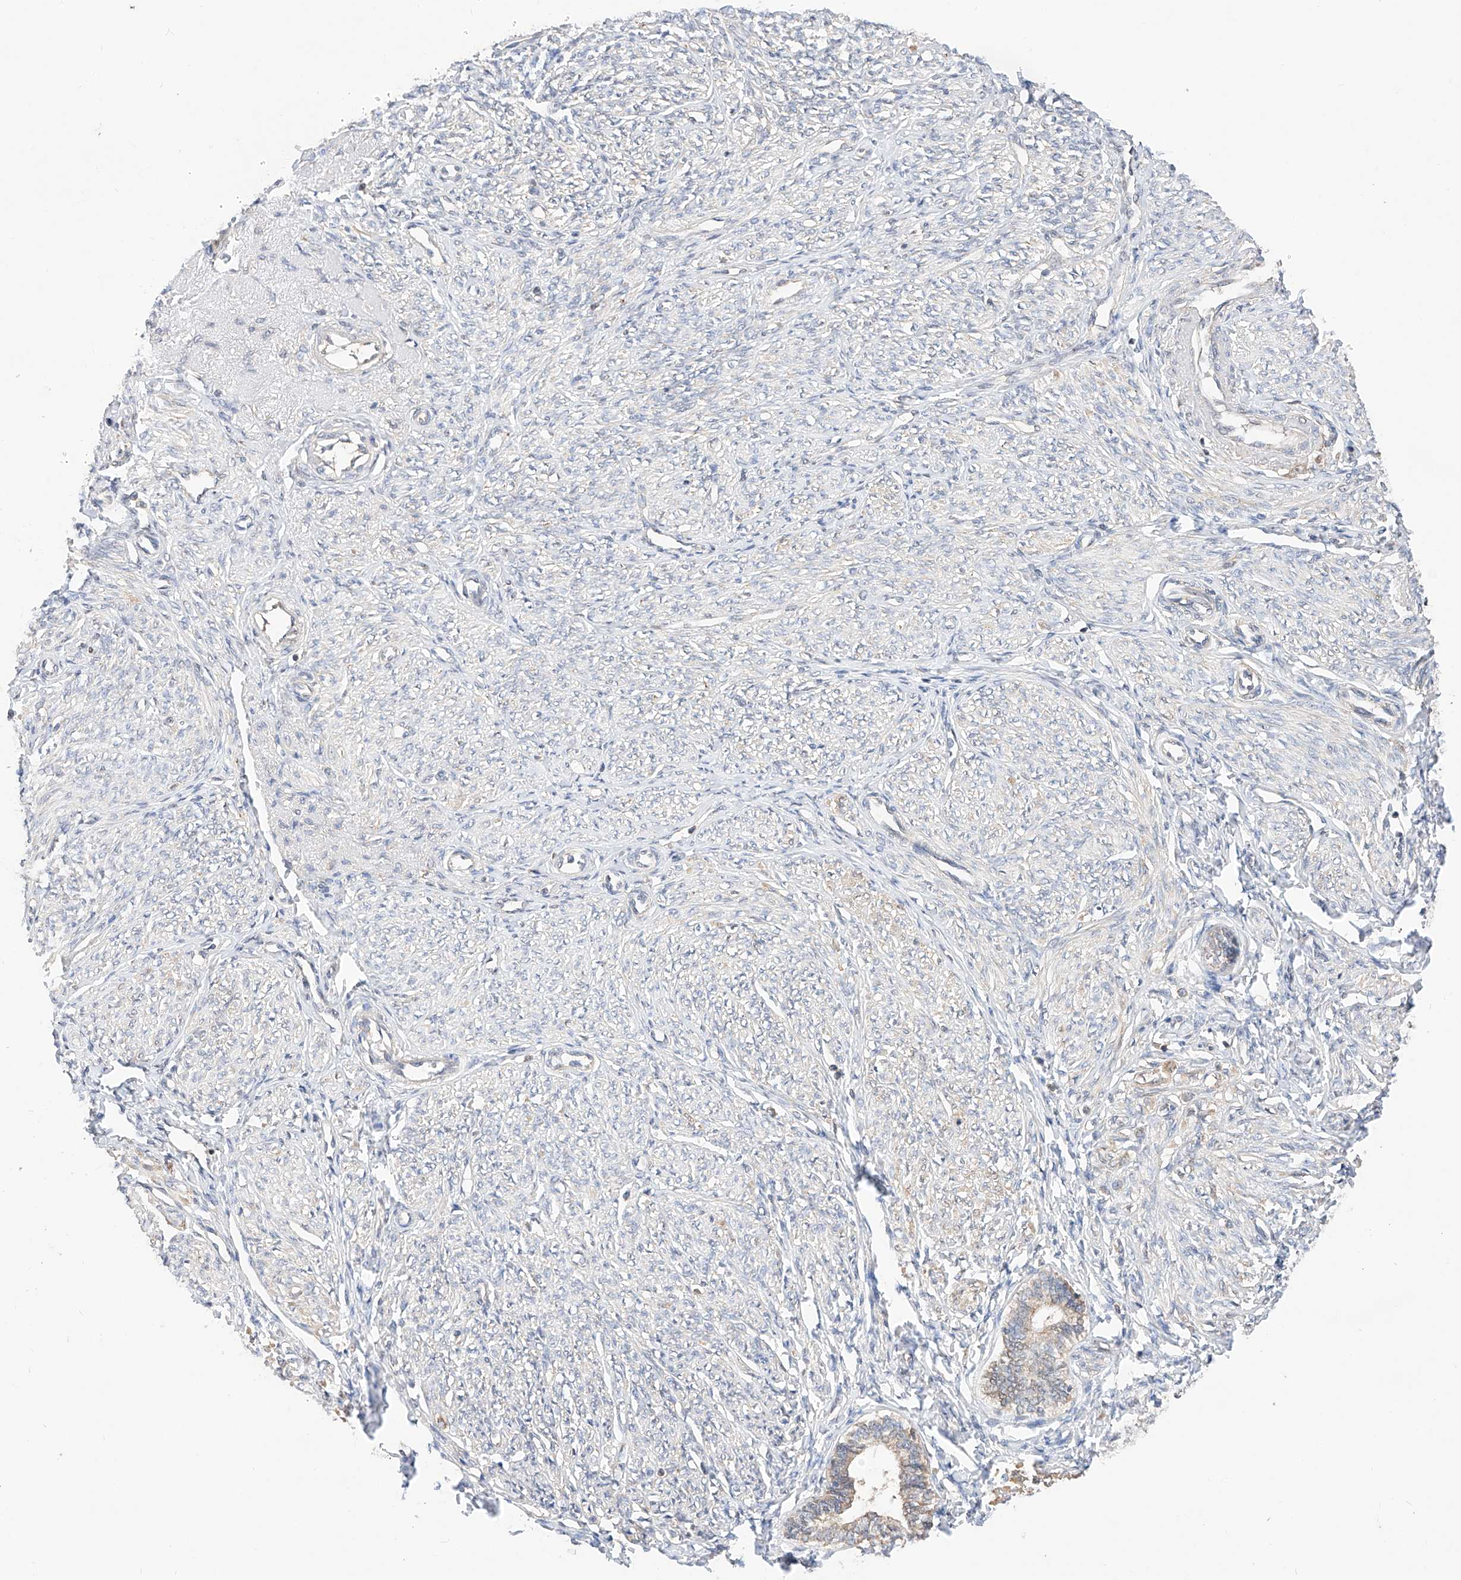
{"staining": {"intensity": "negative", "quantity": "none", "location": "none"}, "tissue": "endometrium", "cell_type": "Cells in endometrial stroma", "image_type": "normal", "snomed": [{"axis": "morphology", "description": "Normal tissue, NOS"}, {"axis": "topography", "description": "Endometrium"}], "caption": "Cells in endometrial stroma are negative for protein expression in benign human endometrium. (Immunohistochemistry, brightfield microscopy, high magnification).", "gene": "ZSCAN4", "patient": {"sex": "female", "age": 72}}